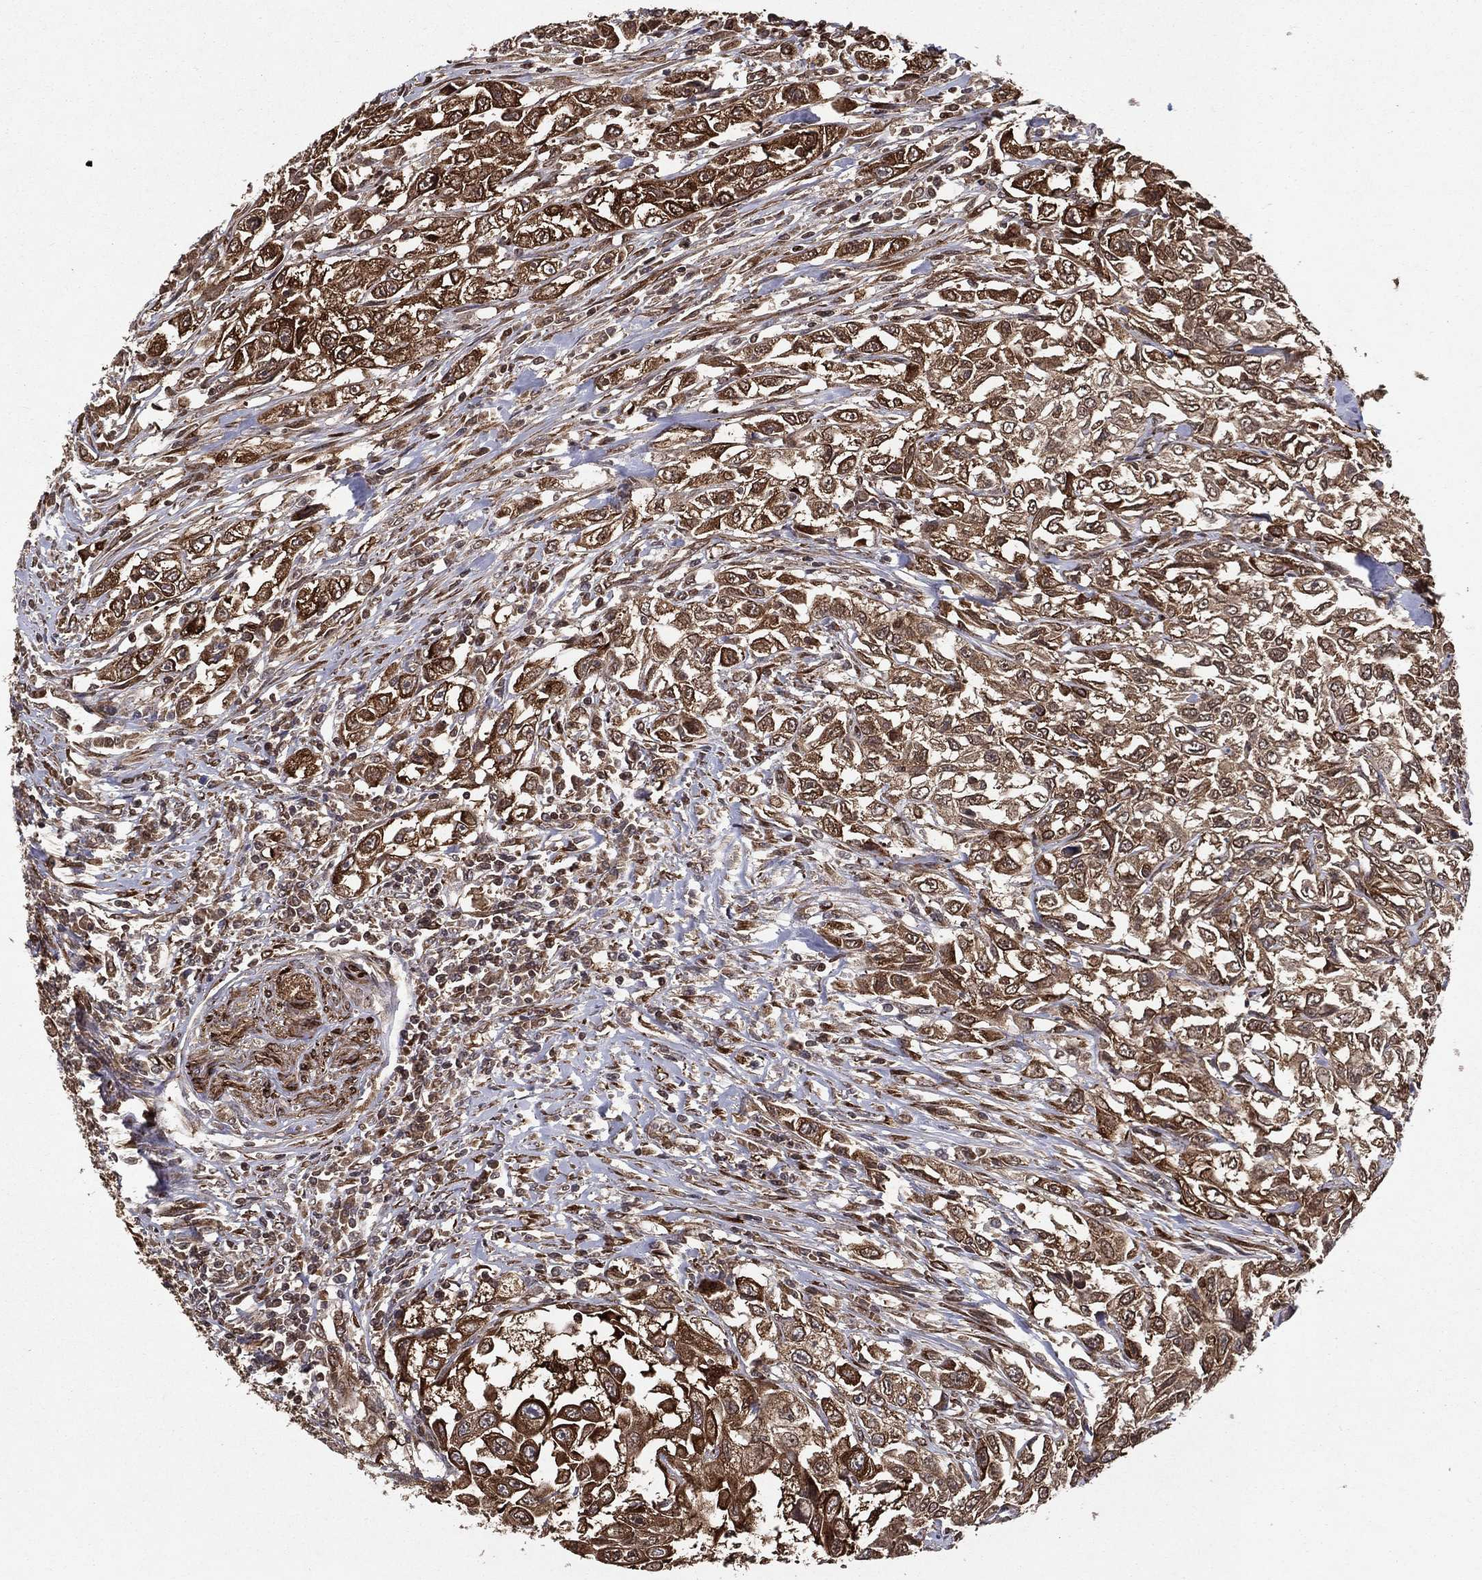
{"staining": {"intensity": "strong", "quantity": ">75%", "location": "cytoplasmic/membranous"}, "tissue": "urothelial cancer", "cell_type": "Tumor cells", "image_type": "cancer", "snomed": [{"axis": "morphology", "description": "Urothelial carcinoma, High grade"}, {"axis": "topography", "description": "Urinary bladder"}], "caption": "IHC (DAB (3,3'-diaminobenzidine)) staining of urothelial carcinoma (high-grade) reveals strong cytoplasmic/membranous protein staining in about >75% of tumor cells.", "gene": "CERS2", "patient": {"sex": "female", "age": 56}}